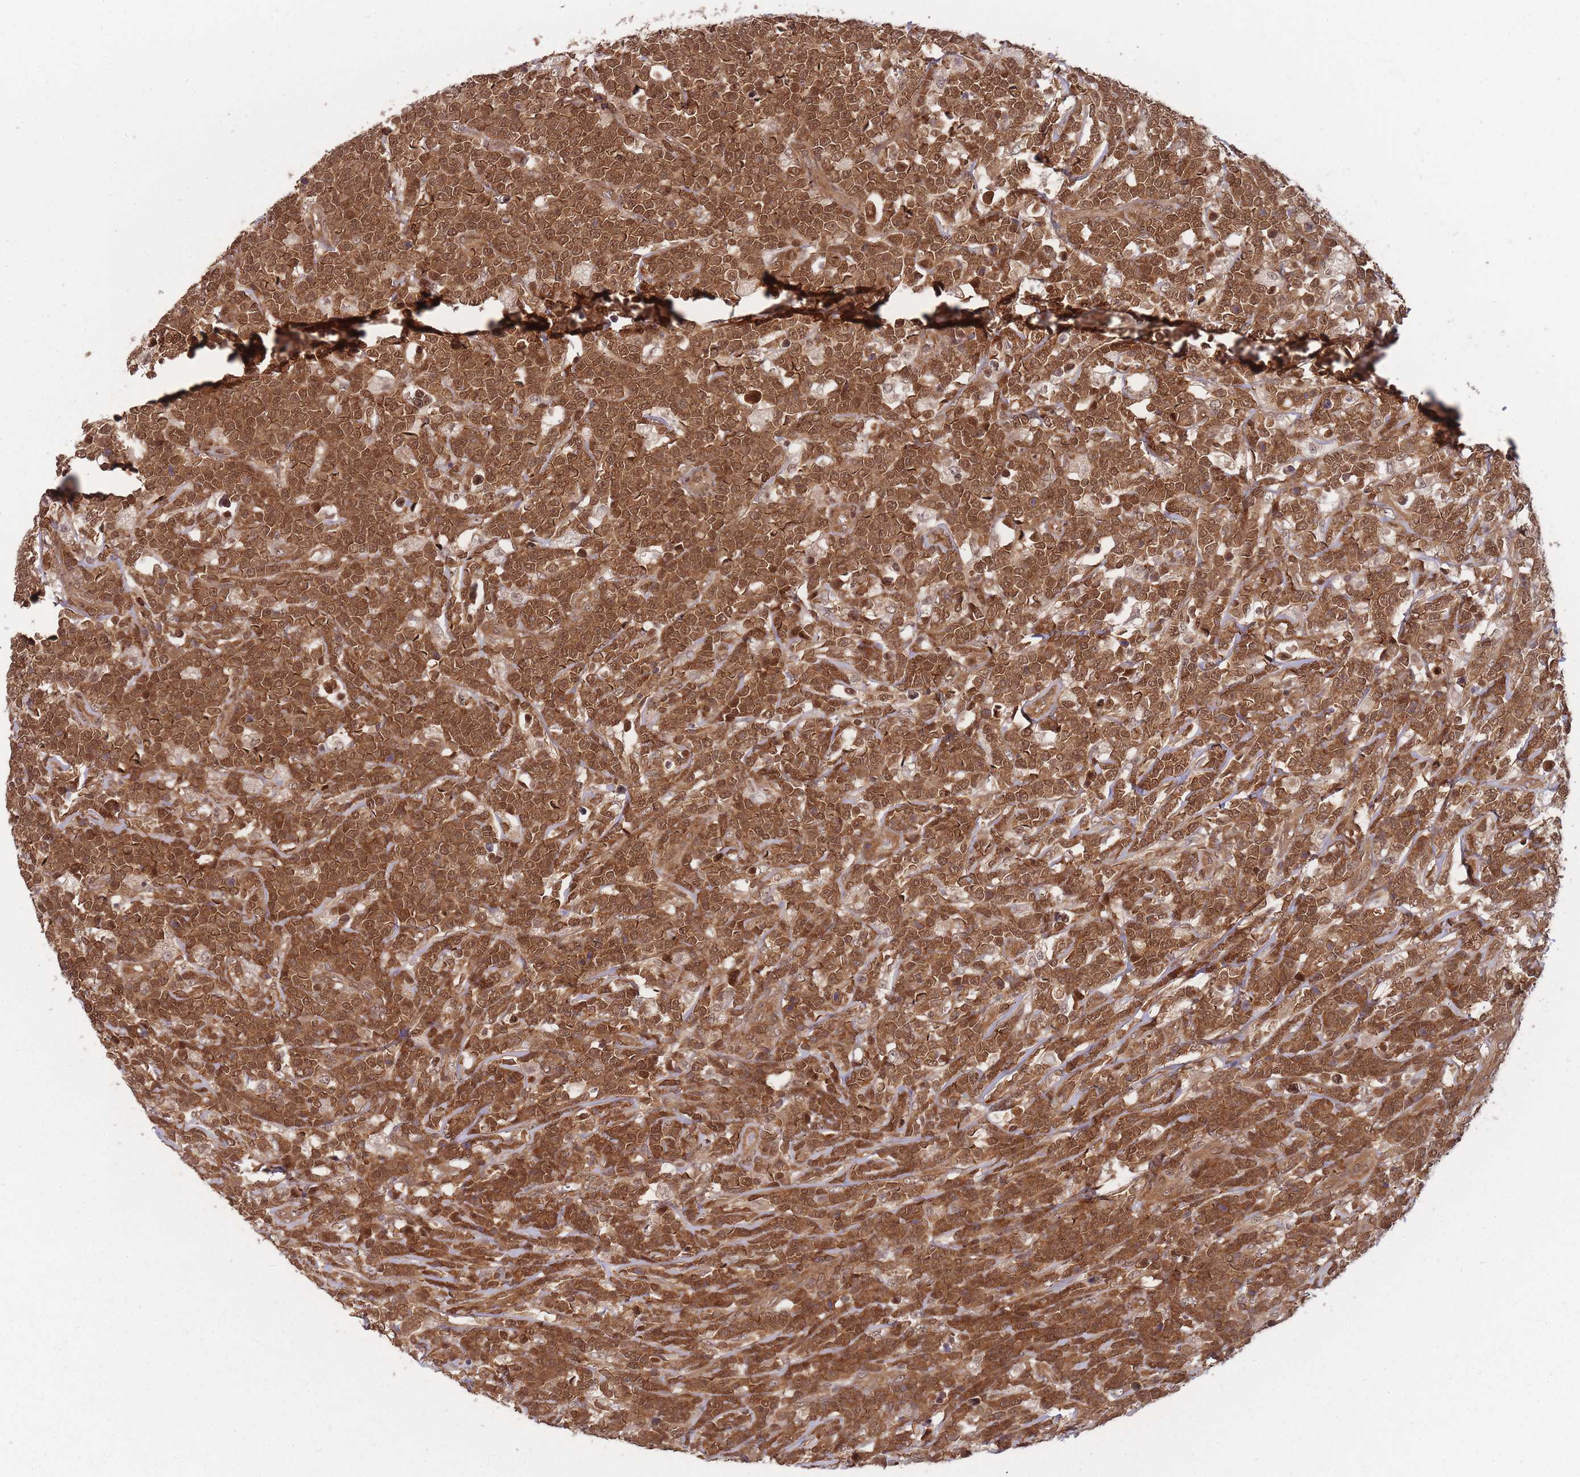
{"staining": {"intensity": "moderate", "quantity": ">75%", "location": "cytoplasmic/membranous,nuclear"}, "tissue": "lymphoma", "cell_type": "Tumor cells", "image_type": "cancer", "snomed": [{"axis": "morphology", "description": "Malignant lymphoma, non-Hodgkin's type, High grade"}, {"axis": "topography", "description": "Small intestine"}], "caption": "Immunohistochemical staining of lymphoma demonstrates medium levels of moderate cytoplasmic/membranous and nuclear protein staining in approximately >75% of tumor cells.", "gene": "PPP6R3", "patient": {"sex": "male", "age": 8}}